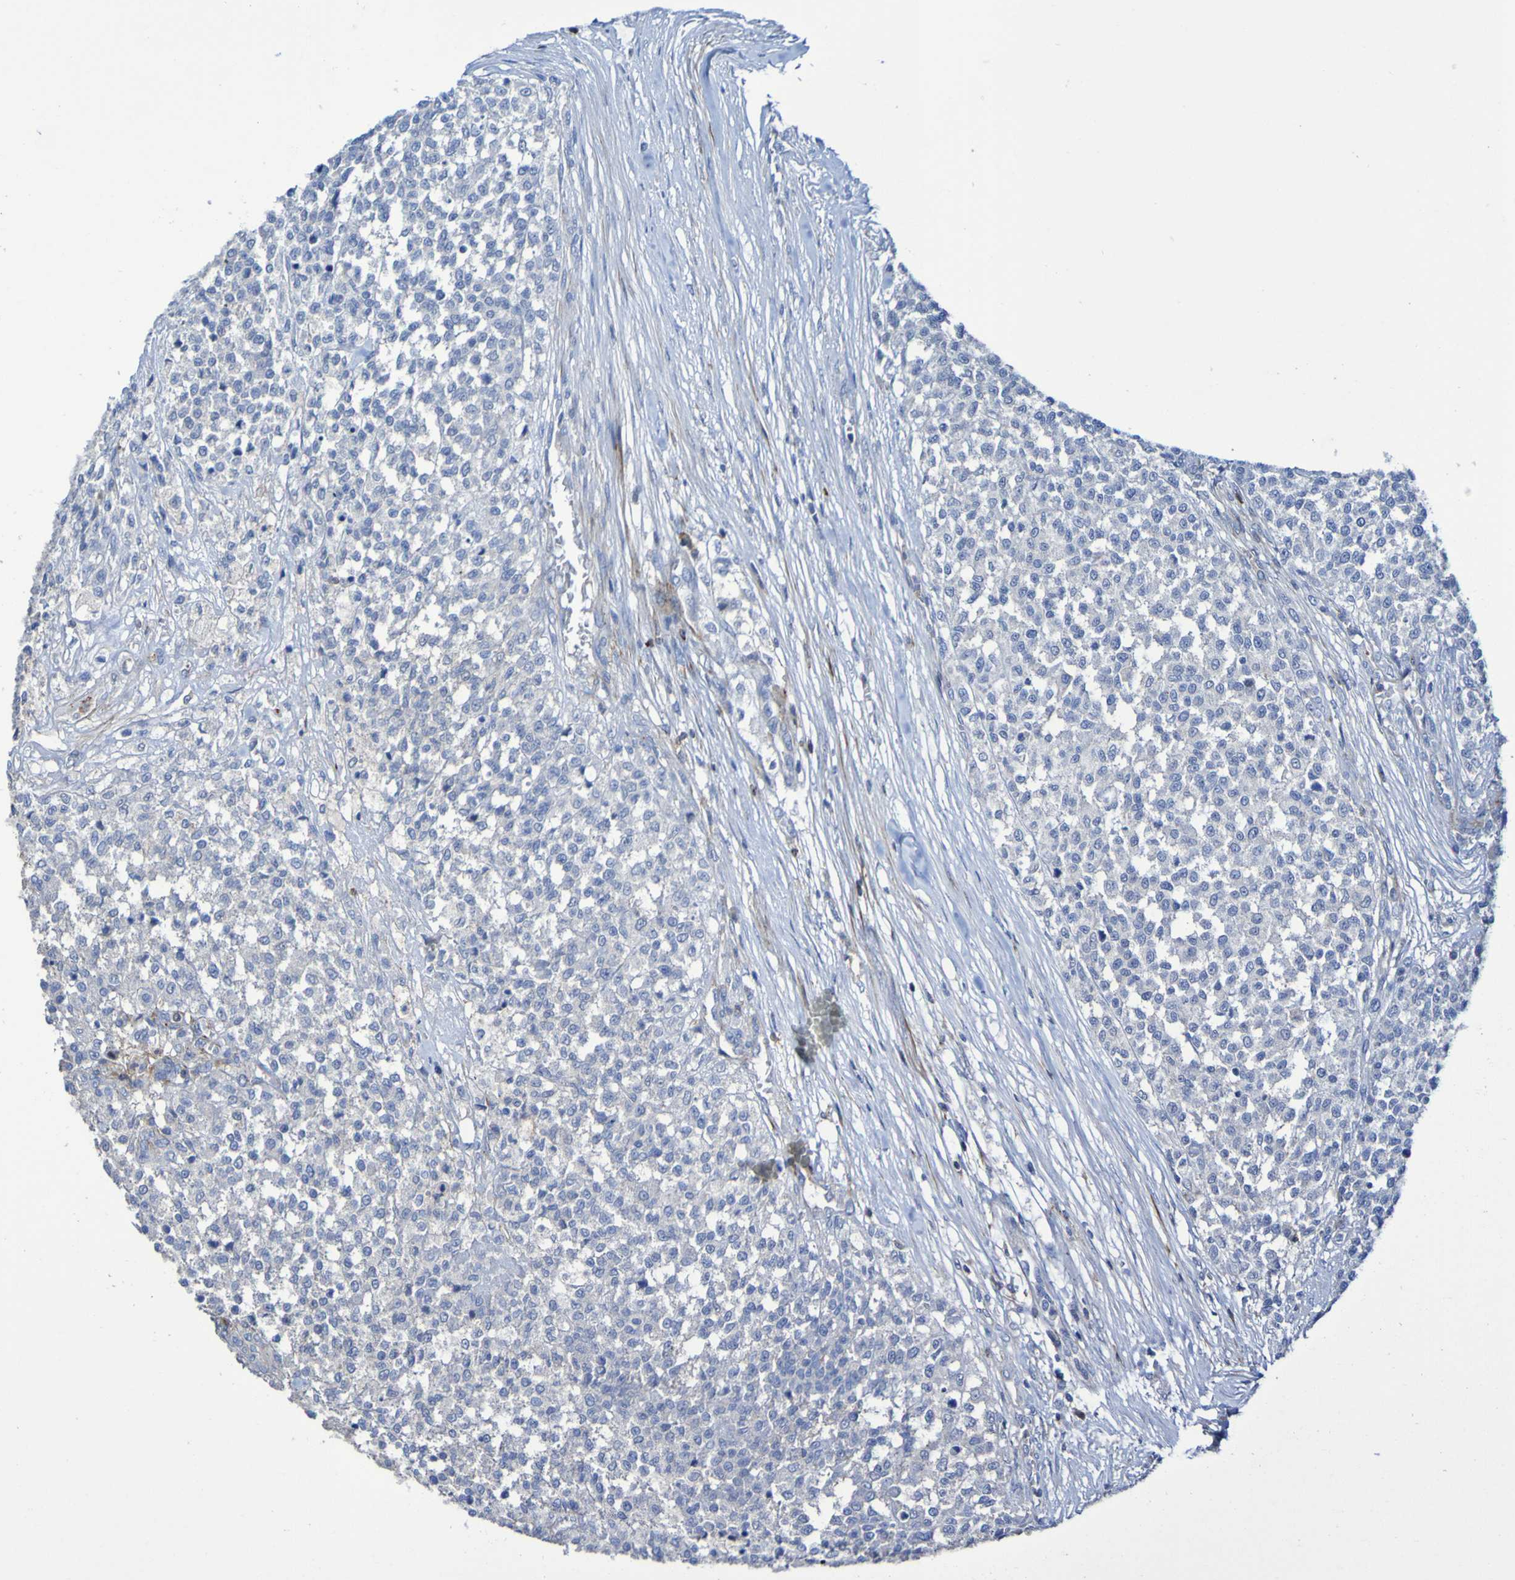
{"staining": {"intensity": "negative", "quantity": "none", "location": "none"}, "tissue": "testis cancer", "cell_type": "Tumor cells", "image_type": "cancer", "snomed": [{"axis": "morphology", "description": "Seminoma, NOS"}, {"axis": "topography", "description": "Testis"}], "caption": "The immunohistochemistry micrograph has no significant staining in tumor cells of testis cancer tissue. (Brightfield microscopy of DAB IHC at high magnification).", "gene": "RNF182", "patient": {"sex": "male", "age": 59}}